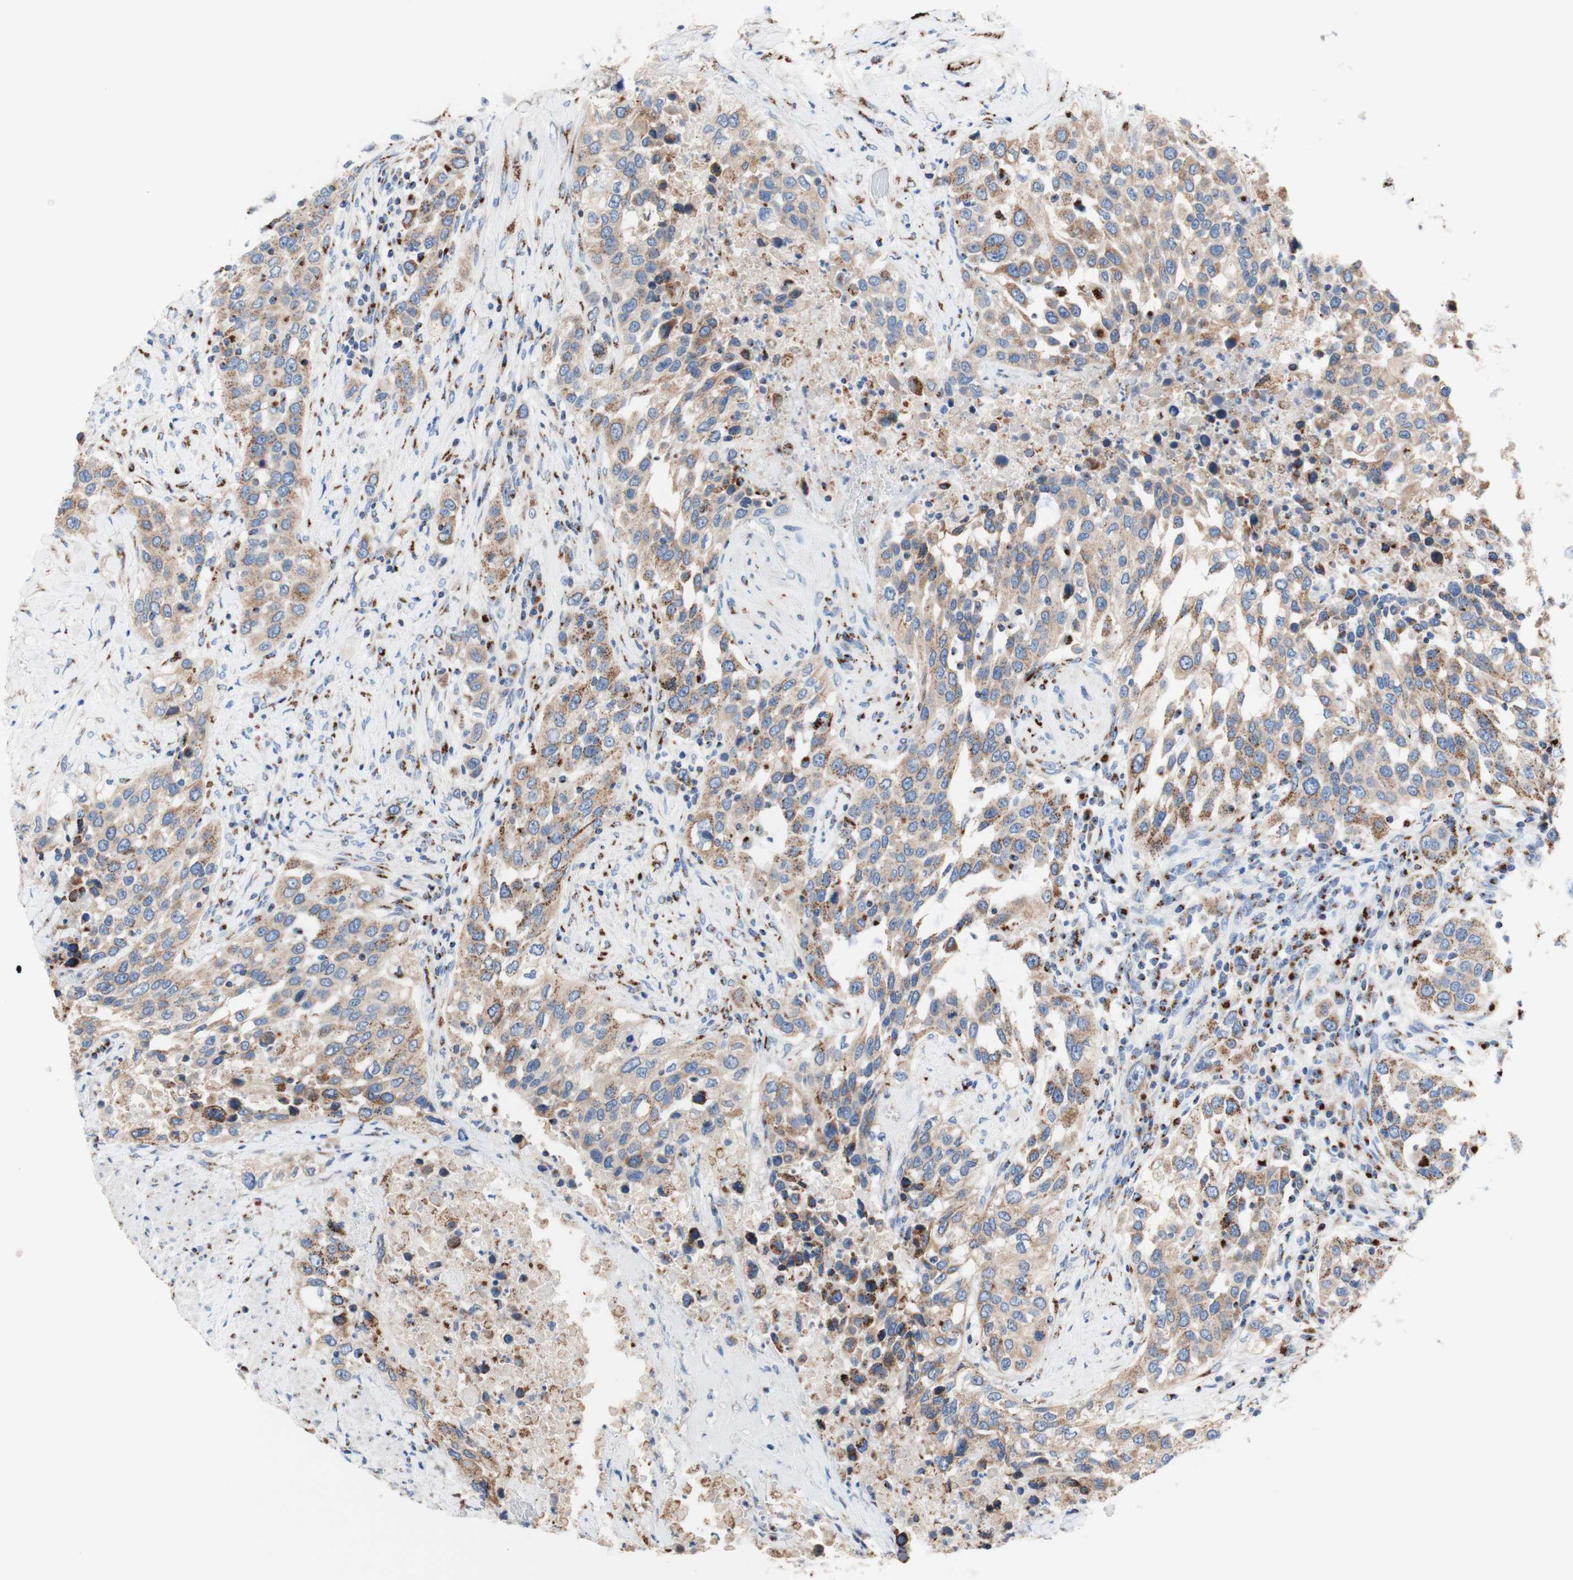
{"staining": {"intensity": "weak", "quantity": ">75%", "location": "cytoplasmic/membranous"}, "tissue": "urothelial cancer", "cell_type": "Tumor cells", "image_type": "cancer", "snomed": [{"axis": "morphology", "description": "Urothelial carcinoma, High grade"}, {"axis": "topography", "description": "Urinary bladder"}], "caption": "Immunohistochemical staining of human high-grade urothelial carcinoma exhibits weak cytoplasmic/membranous protein expression in about >75% of tumor cells. (DAB IHC with brightfield microscopy, high magnification).", "gene": "GALNT2", "patient": {"sex": "female", "age": 80}}